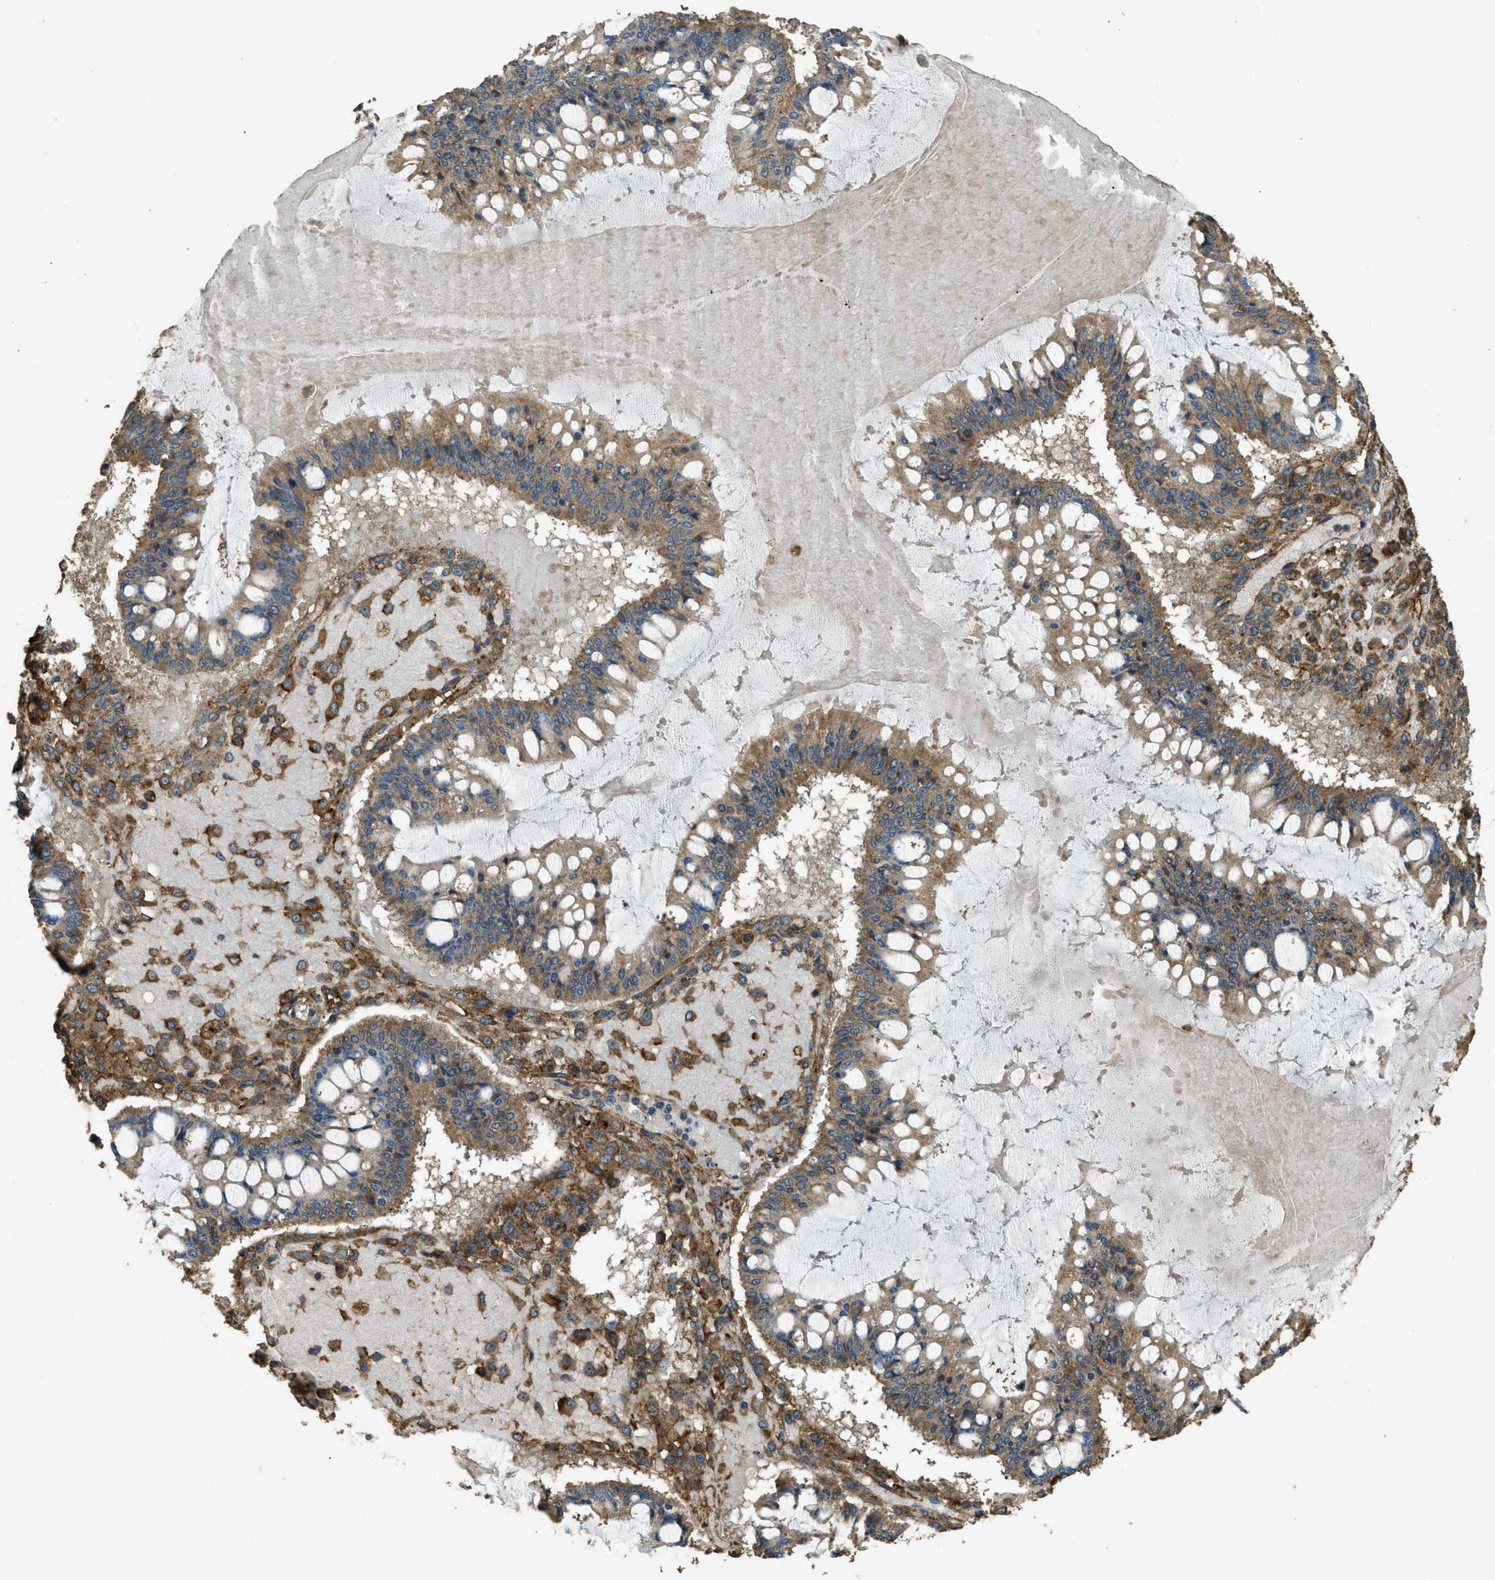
{"staining": {"intensity": "moderate", "quantity": ">75%", "location": "cytoplasmic/membranous"}, "tissue": "ovarian cancer", "cell_type": "Tumor cells", "image_type": "cancer", "snomed": [{"axis": "morphology", "description": "Cystadenocarcinoma, mucinous, NOS"}, {"axis": "topography", "description": "Ovary"}], "caption": "Approximately >75% of tumor cells in ovarian mucinous cystadenocarcinoma reveal moderate cytoplasmic/membranous protein positivity as visualized by brown immunohistochemical staining.", "gene": "CD276", "patient": {"sex": "female", "age": 73}}